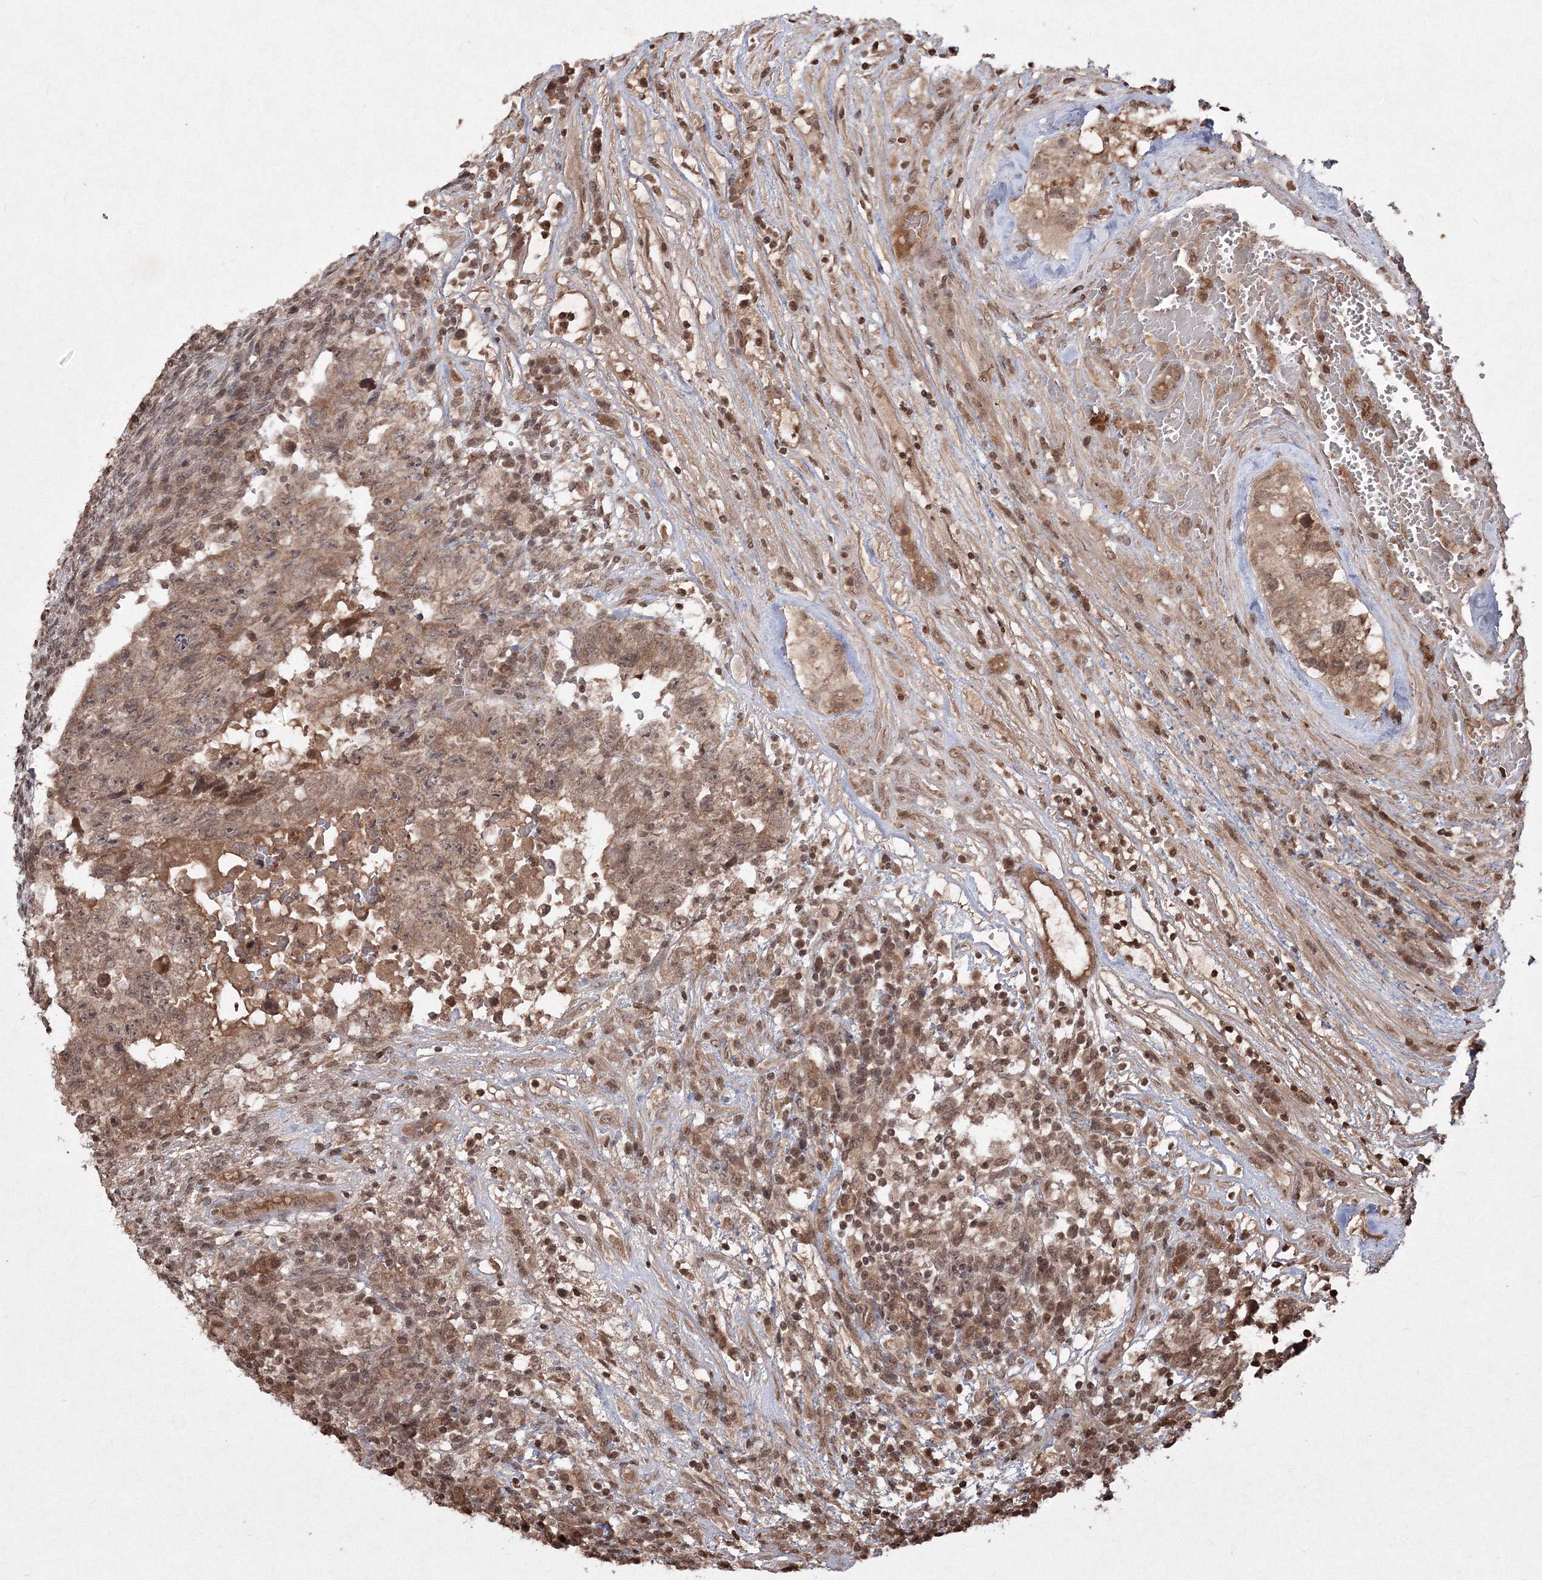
{"staining": {"intensity": "moderate", "quantity": ">75%", "location": "cytoplasmic/membranous,nuclear"}, "tissue": "testis cancer", "cell_type": "Tumor cells", "image_type": "cancer", "snomed": [{"axis": "morphology", "description": "Carcinoma, Embryonal, NOS"}, {"axis": "topography", "description": "Testis"}], "caption": "The histopathology image exhibits staining of embryonal carcinoma (testis), revealing moderate cytoplasmic/membranous and nuclear protein expression (brown color) within tumor cells.", "gene": "PEX13", "patient": {"sex": "male", "age": 36}}